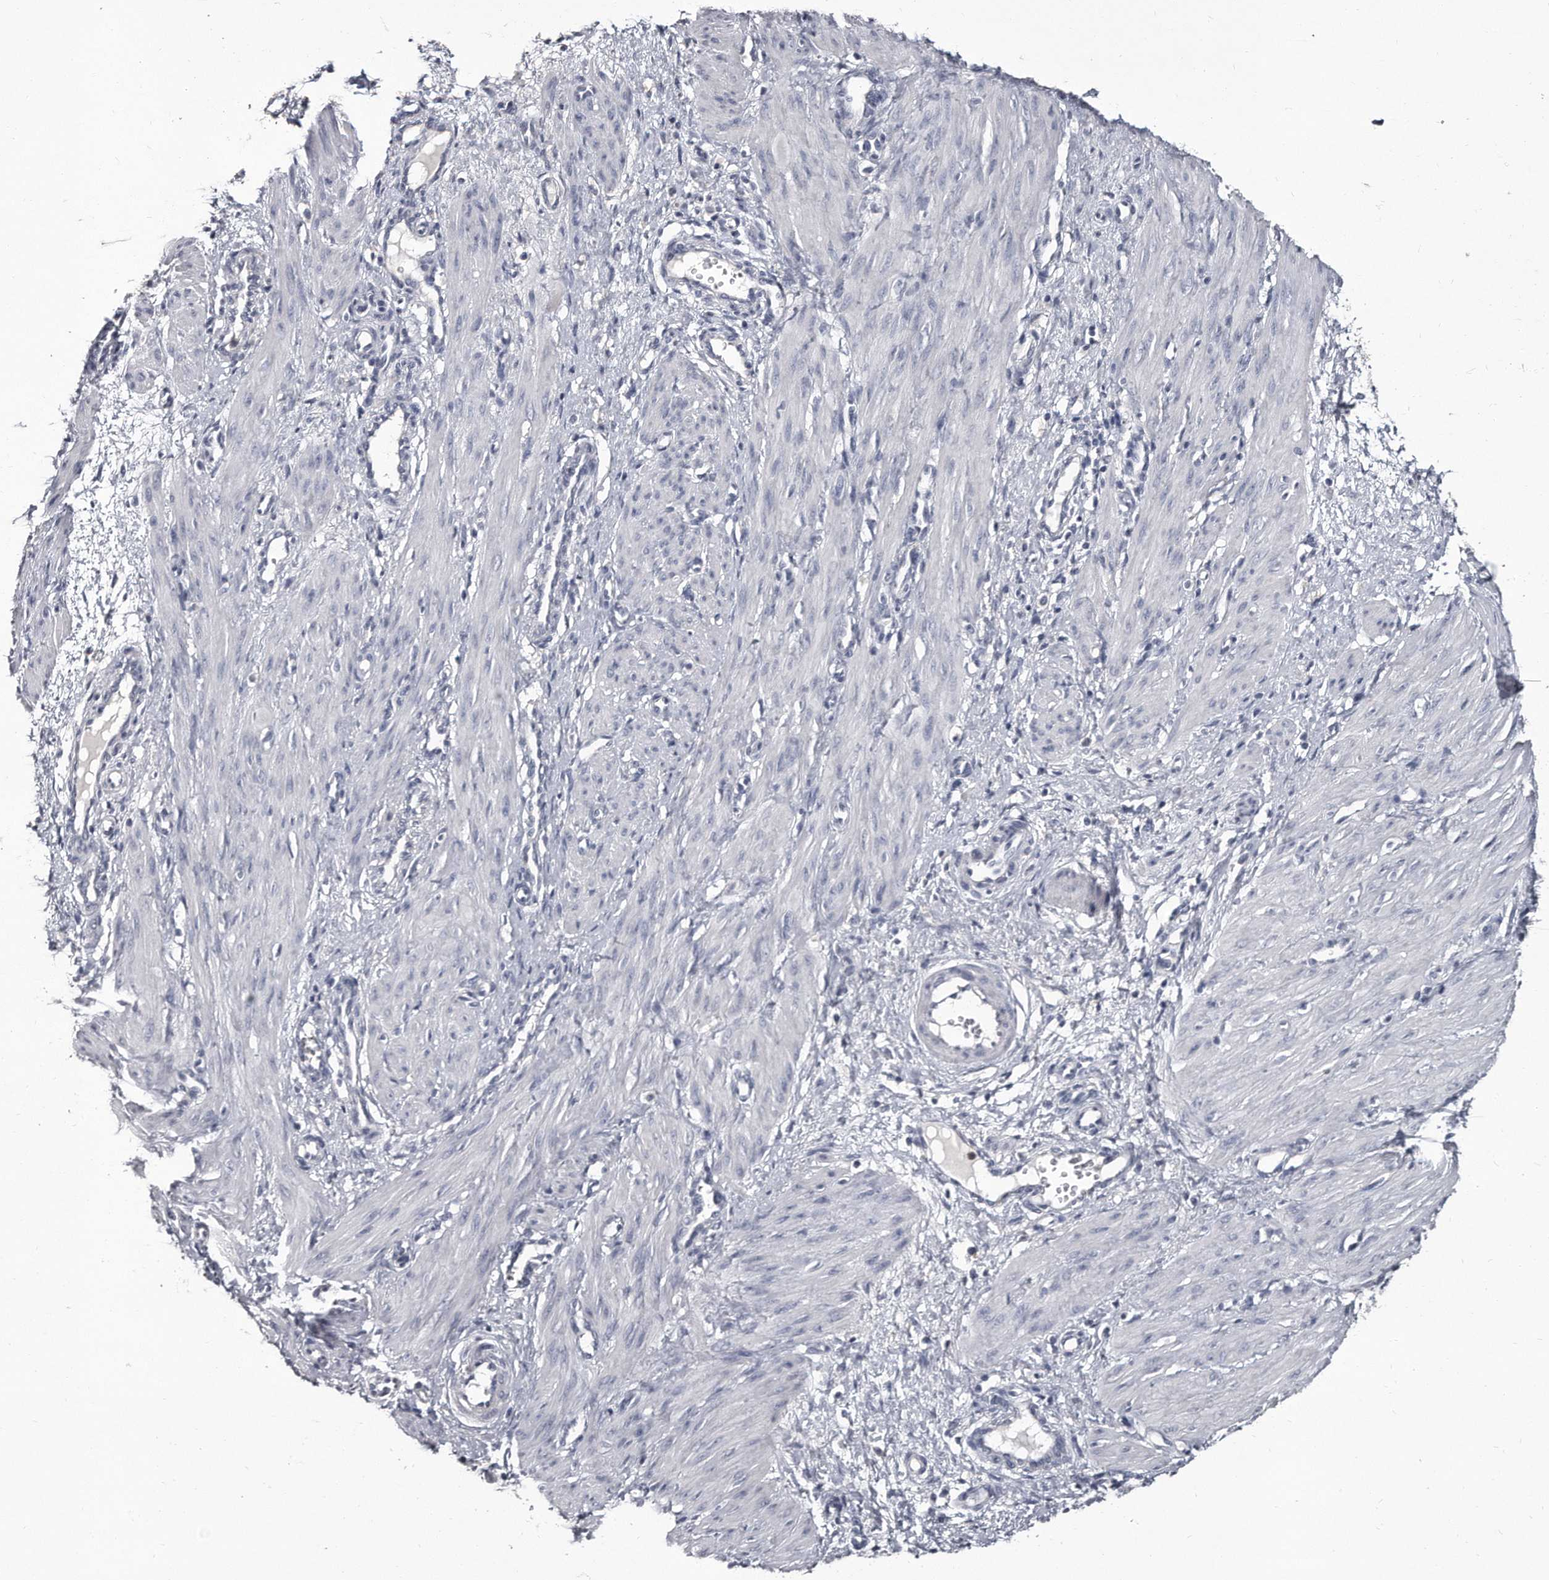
{"staining": {"intensity": "negative", "quantity": "none", "location": "none"}, "tissue": "smooth muscle", "cell_type": "Smooth muscle cells", "image_type": "normal", "snomed": [{"axis": "morphology", "description": "Normal tissue, NOS"}, {"axis": "topography", "description": "Endometrium"}], "caption": "Immunohistochemistry photomicrograph of unremarkable human smooth muscle stained for a protein (brown), which displays no staining in smooth muscle cells.", "gene": "GAPVD1", "patient": {"sex": "female", "age": 33}}